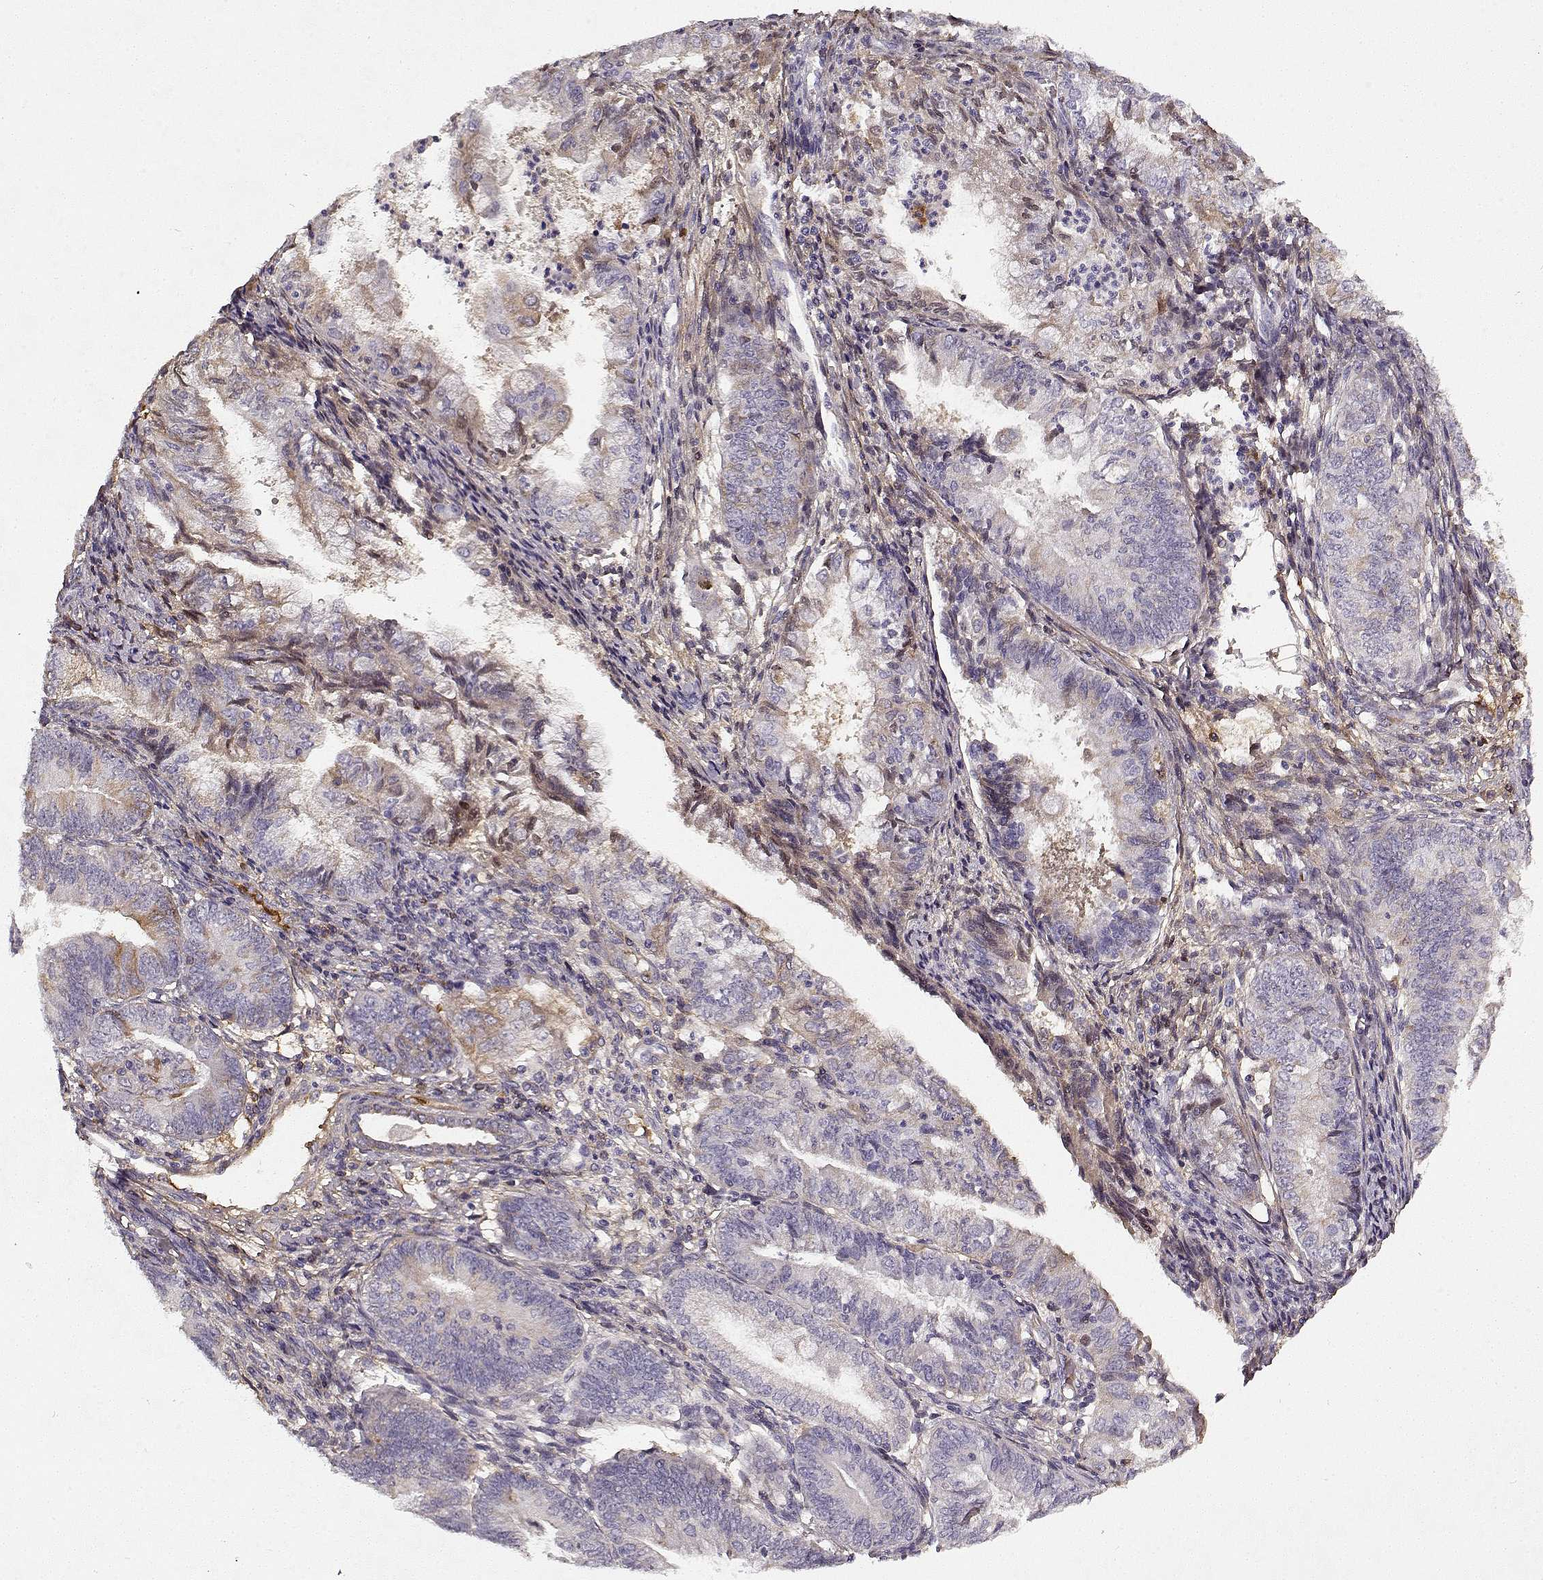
{"staining": {"intensity": "moderate", "quantity": "<25%", "location": "cytoplasmic/membranous"}, "tissue": "endometrial cancer", "cell_type": "Tumor cells", "image_type": "cancer", "snomed": [{"axis": "morphology", "description": "Adenocarcinoma, NOS"}, {"axis": "topography", "description": "Endometrium"}], "caption": "Endometrial cancer was stained to show a protein in brown. There is low levels of moderate cytoplasmic/membranous positivity in about <25% of tumor cells.", "gene": "LUM", "patient": {"sex": "female", "age": 55}}